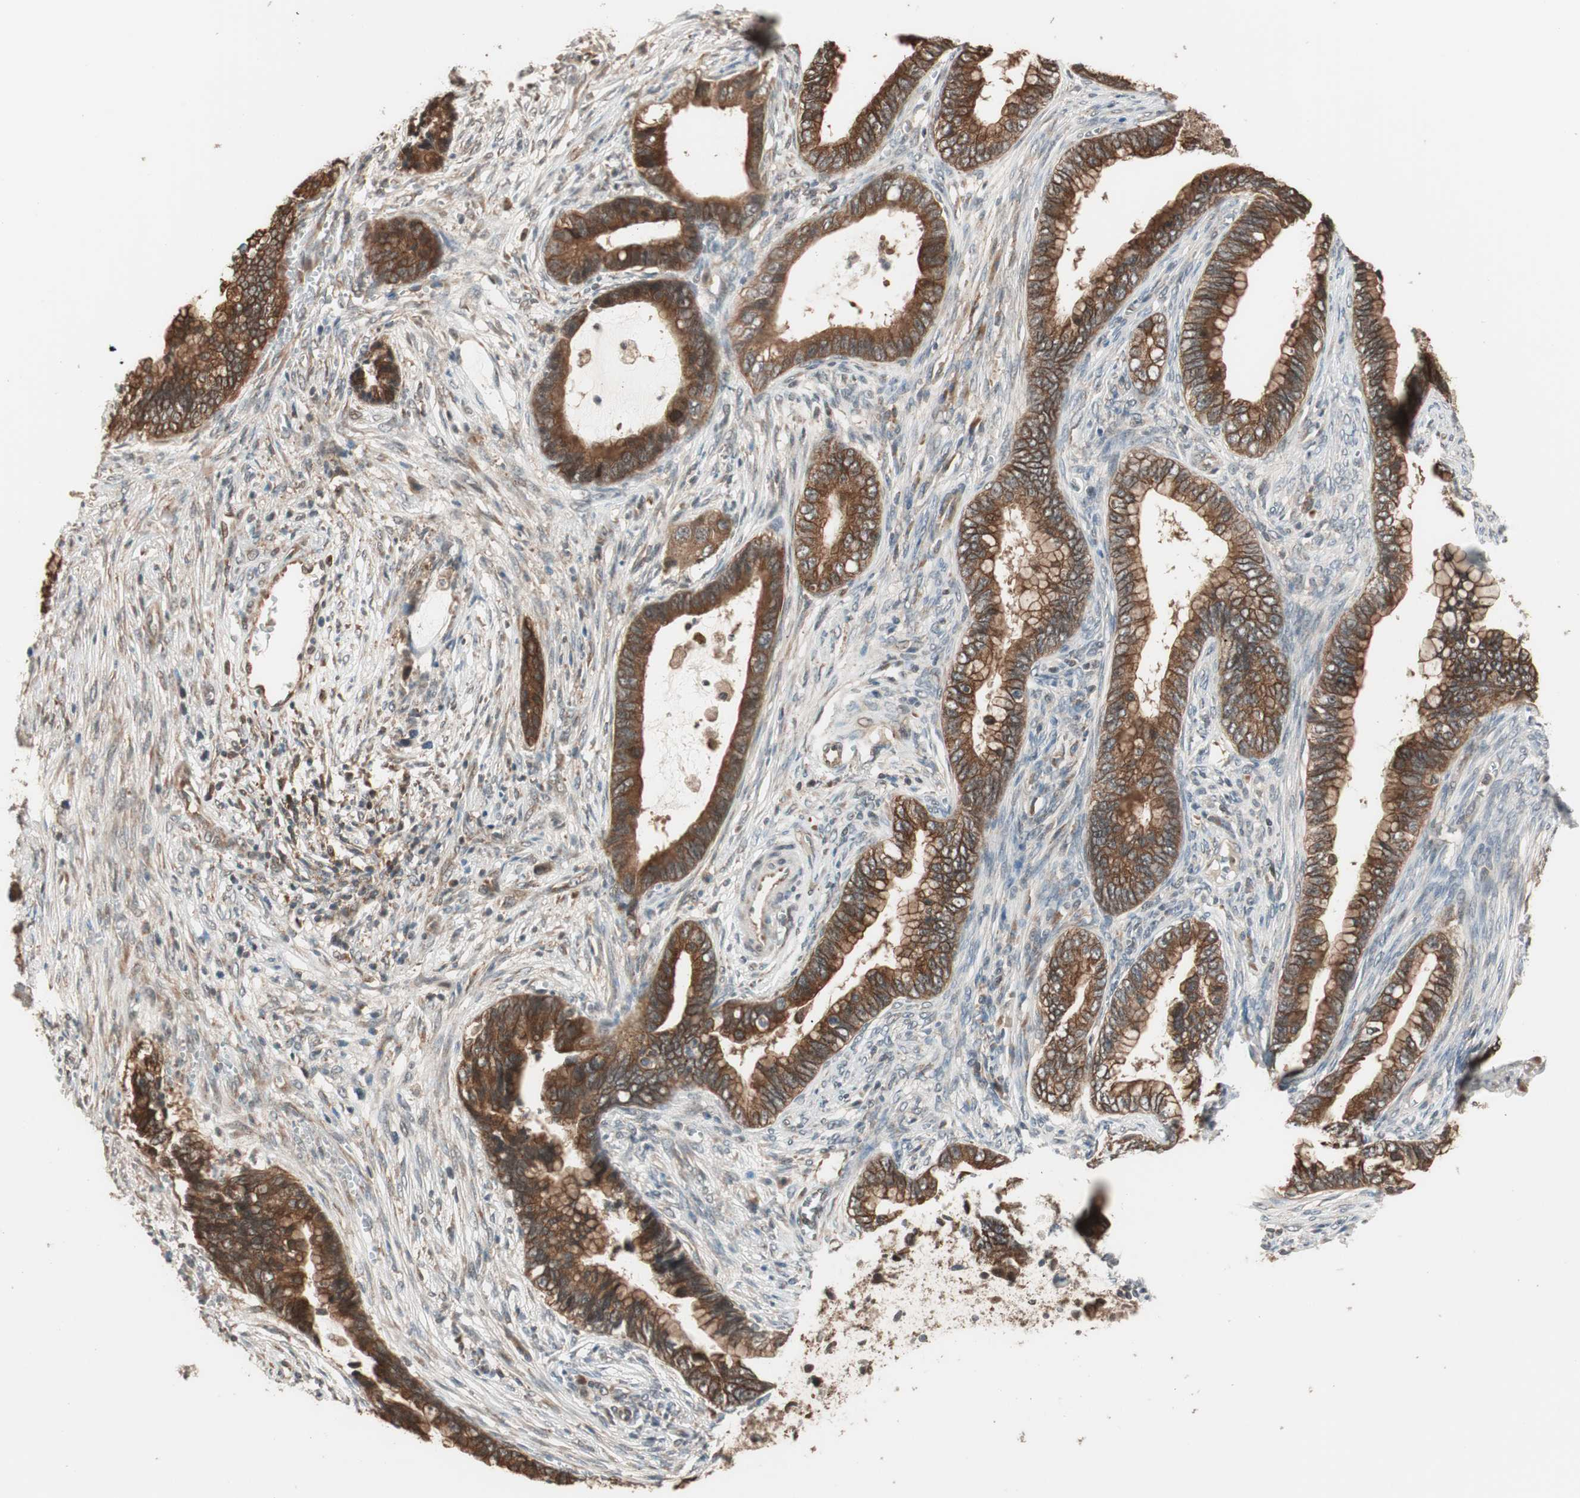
{"staining": {"intensity": "strong", "quantity": ">75%", "location": "cytoplasmic/membranous"}, "tissue": "cervical cancer", "cell_type": "Tumor cells", "image_type": "cancer", "snomed": [{"axis": "morphology", "description": "Adenocarcinoma, NOS"}, {"axis": "topography", "description": "Cervix"}], "caption": "Protein staining demonstrates strong cytoplasmic/membranous expression in approximately >75% of tumor cells in adenocarcinoma (cervical).", "gene": "FBXO5", "patient": {"sex": "female", "age": 44}}